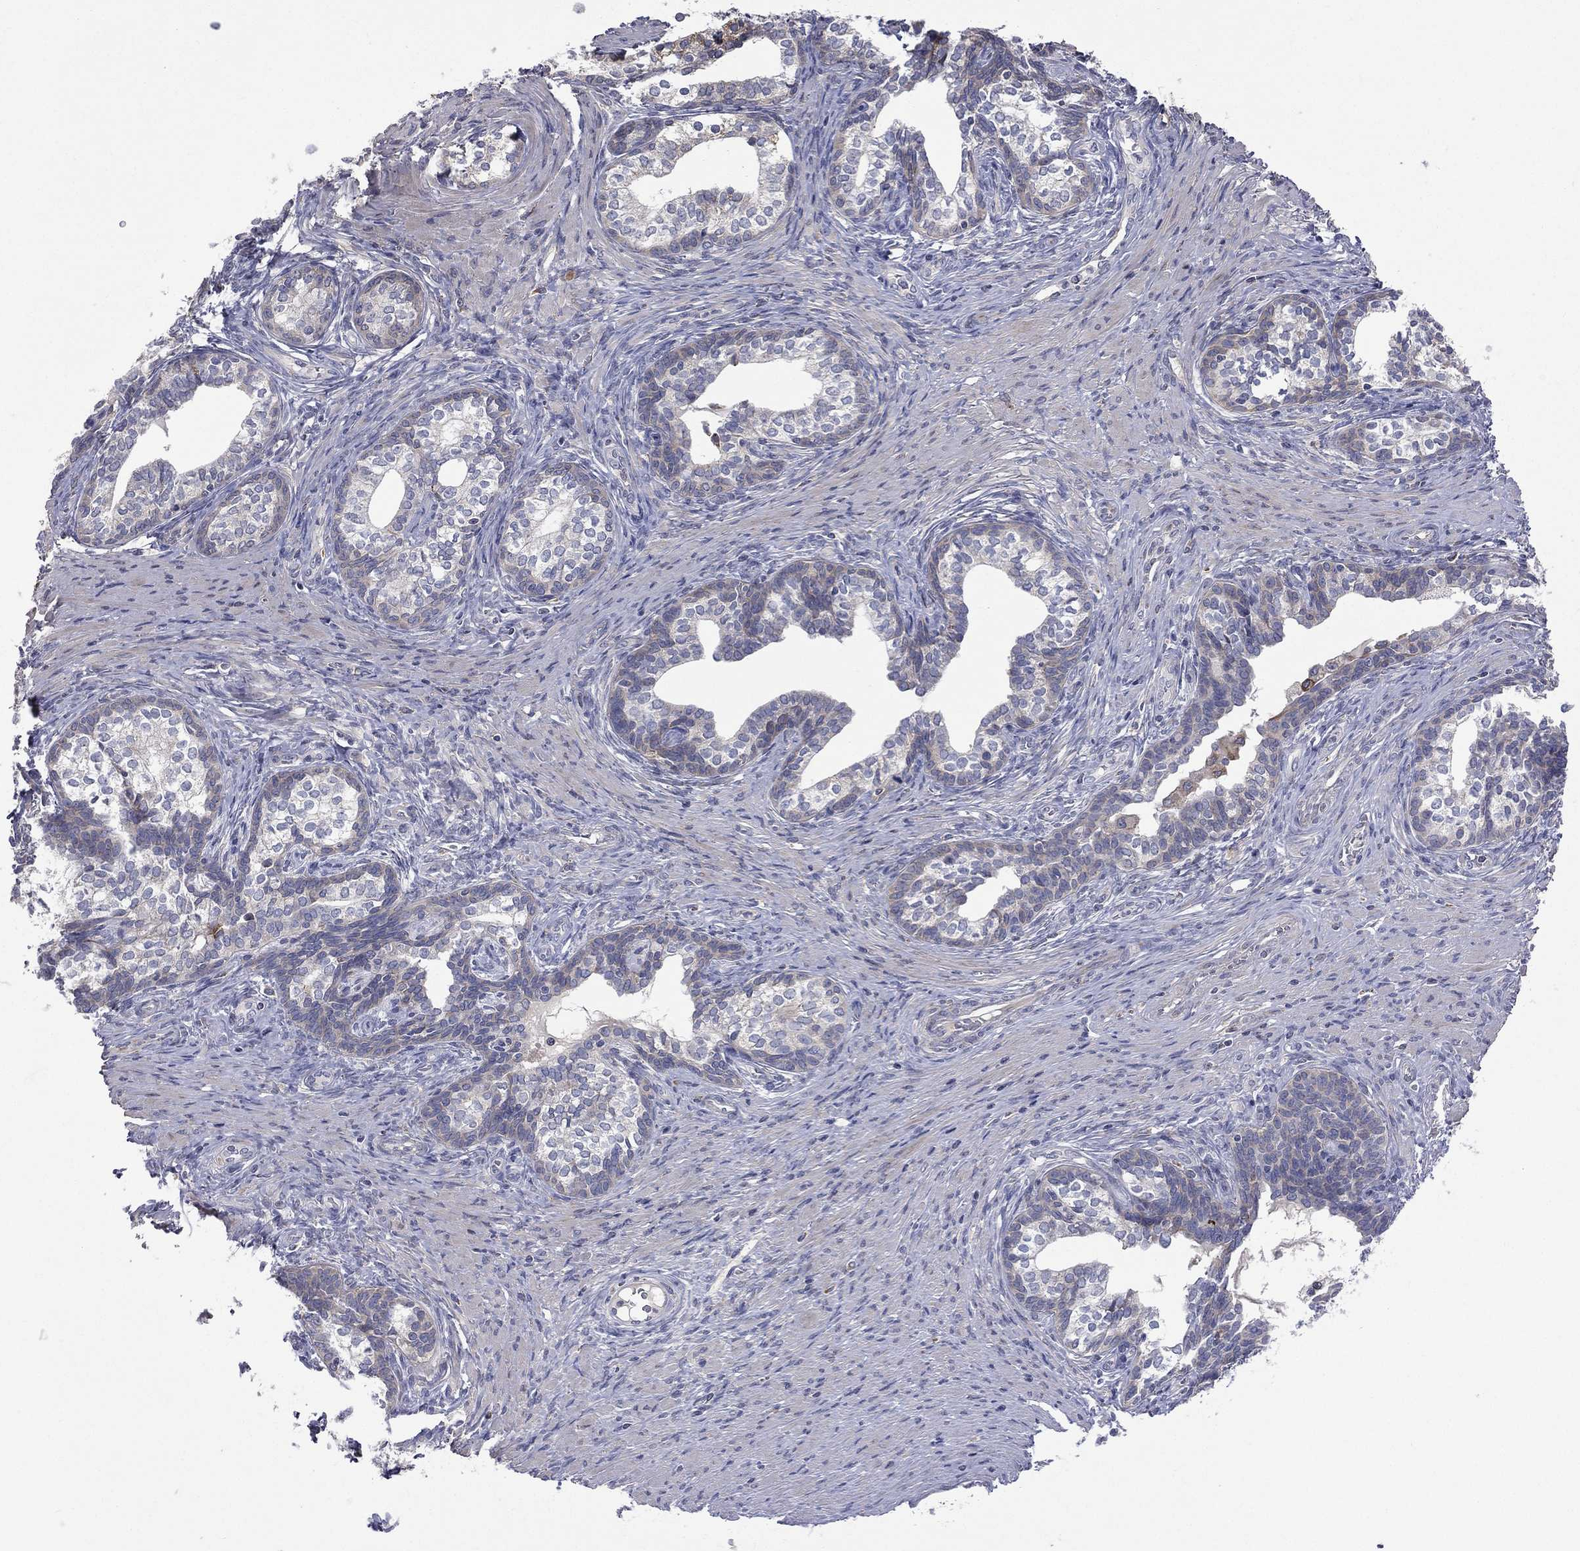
{"staining": {"intensity": "negative", "quantity": "none", "location": "none"}, "tissue": "prostate cancer", "cell_type": "Tumor cells", "image_type": "cancer", "snomed": [{"axis": "morphology", "description": "Adenocarcinoma, NOS"}, {"axis": "morphology", "description": "Adenocarcinoma, High grade"}, {"axis": "topography", "description": "Prostate"}], "caption": "Prostate cancer (adenocarcinoma) was stained to show a protein in brown. There is no significant positivity in tumor cells. (DAB (3,3'-diaminobenzidine) IHC with hematoxylin counter stain).", "gene": "C20orf96", "patient": {"sex": "male", "age": 61}}